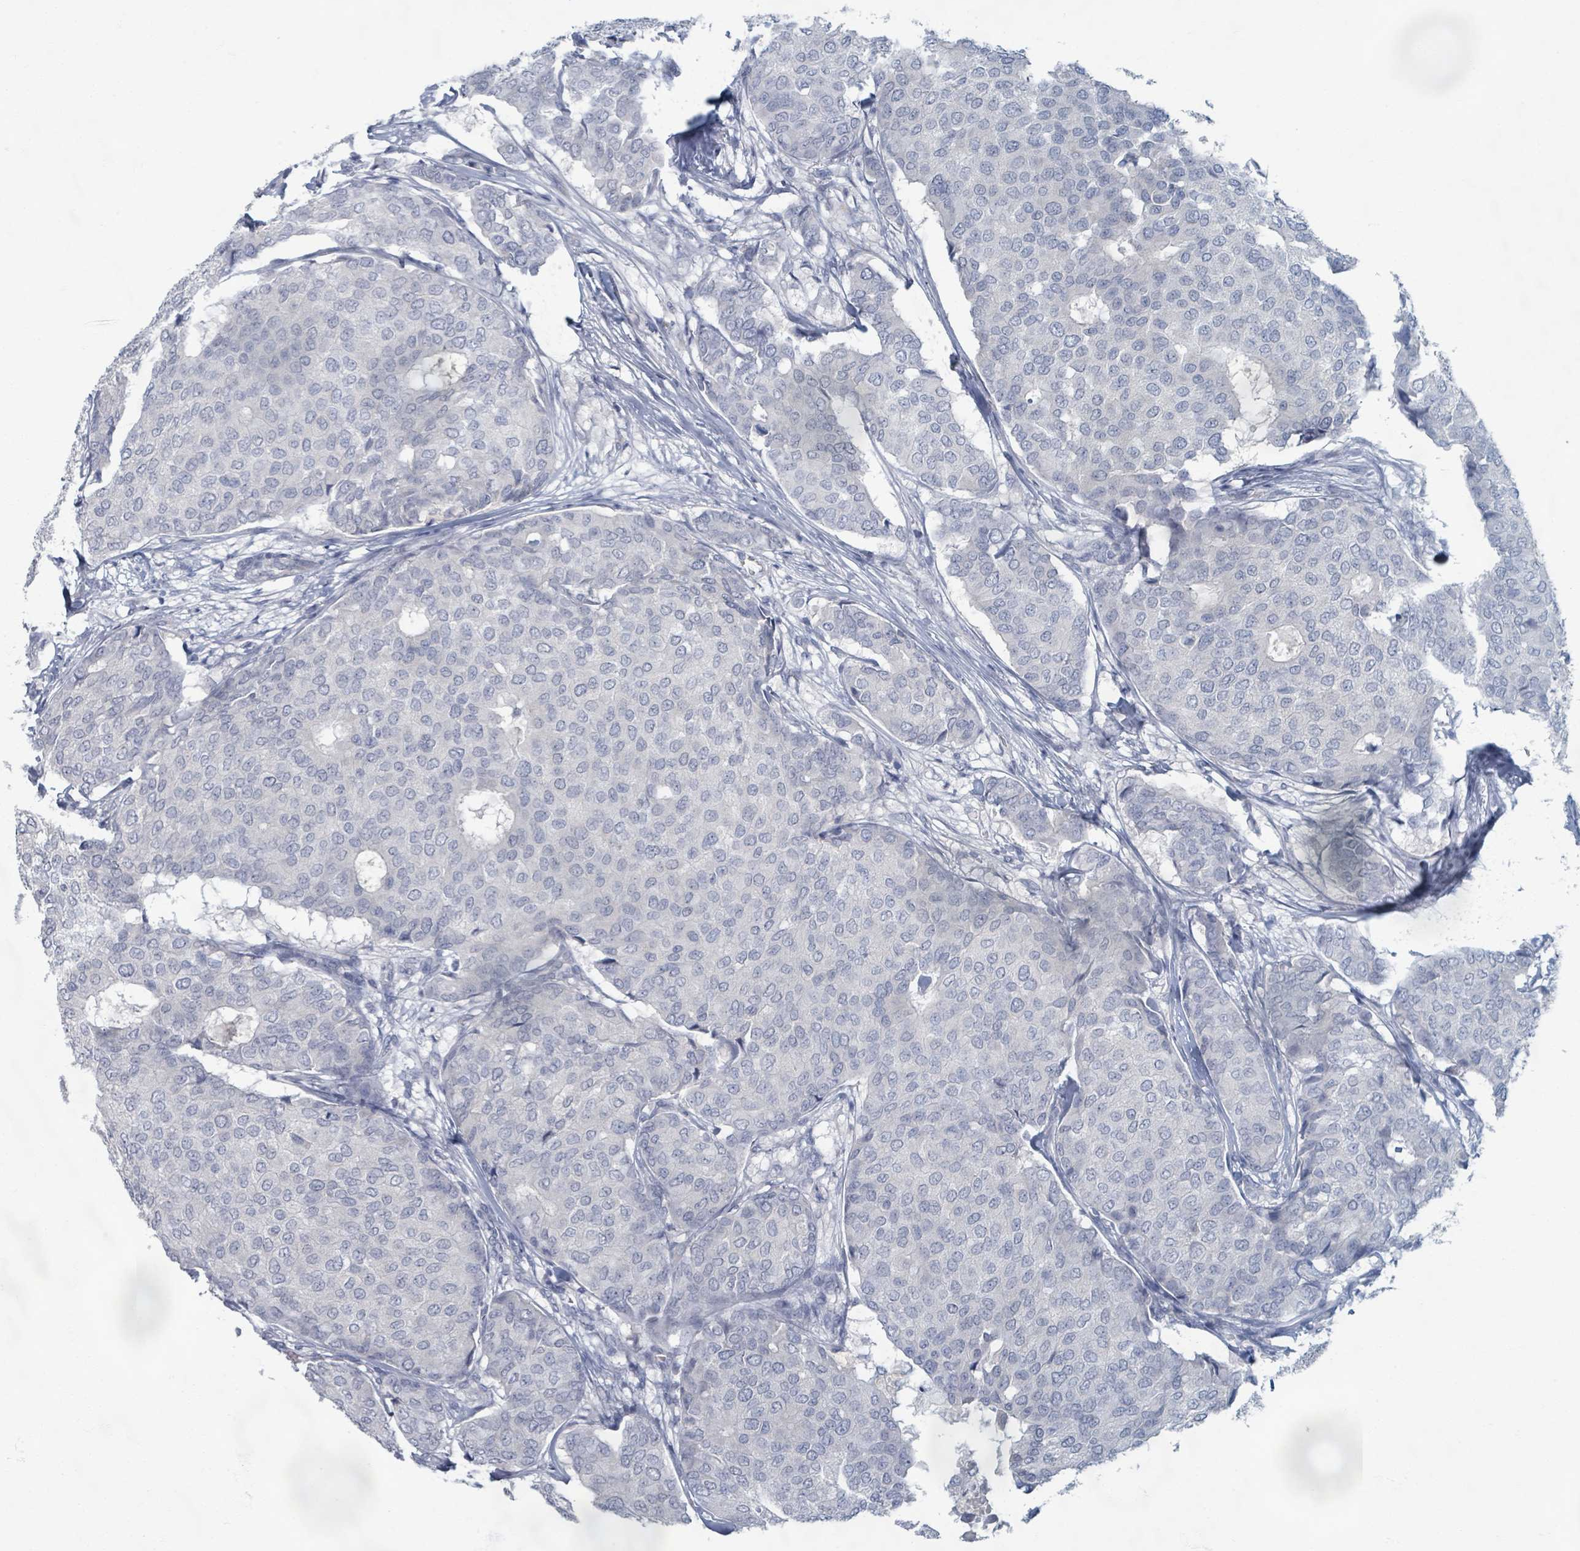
{"staining": {"intensity": "negative", "quantity": "none", "location": "none"}, "tissue": "breast cancer", "cell_type": "Tumor cells", "image_type": "cancer", "snomed": [{"axis": "morphology", "description": "Duct carcinoma"}, {"axis": "topography", "description": "Breast"}], "caption": "This is a image of immunohistochemistry (IHC) staining of breast cancer (intraductal carcinoma), which shows no expression in tumor cells. (DAB (3,3'-diaminobenzidine) IHC, high magnification).", "gene": "WNT11", "patient": {"sex": "female", "age": 75}}